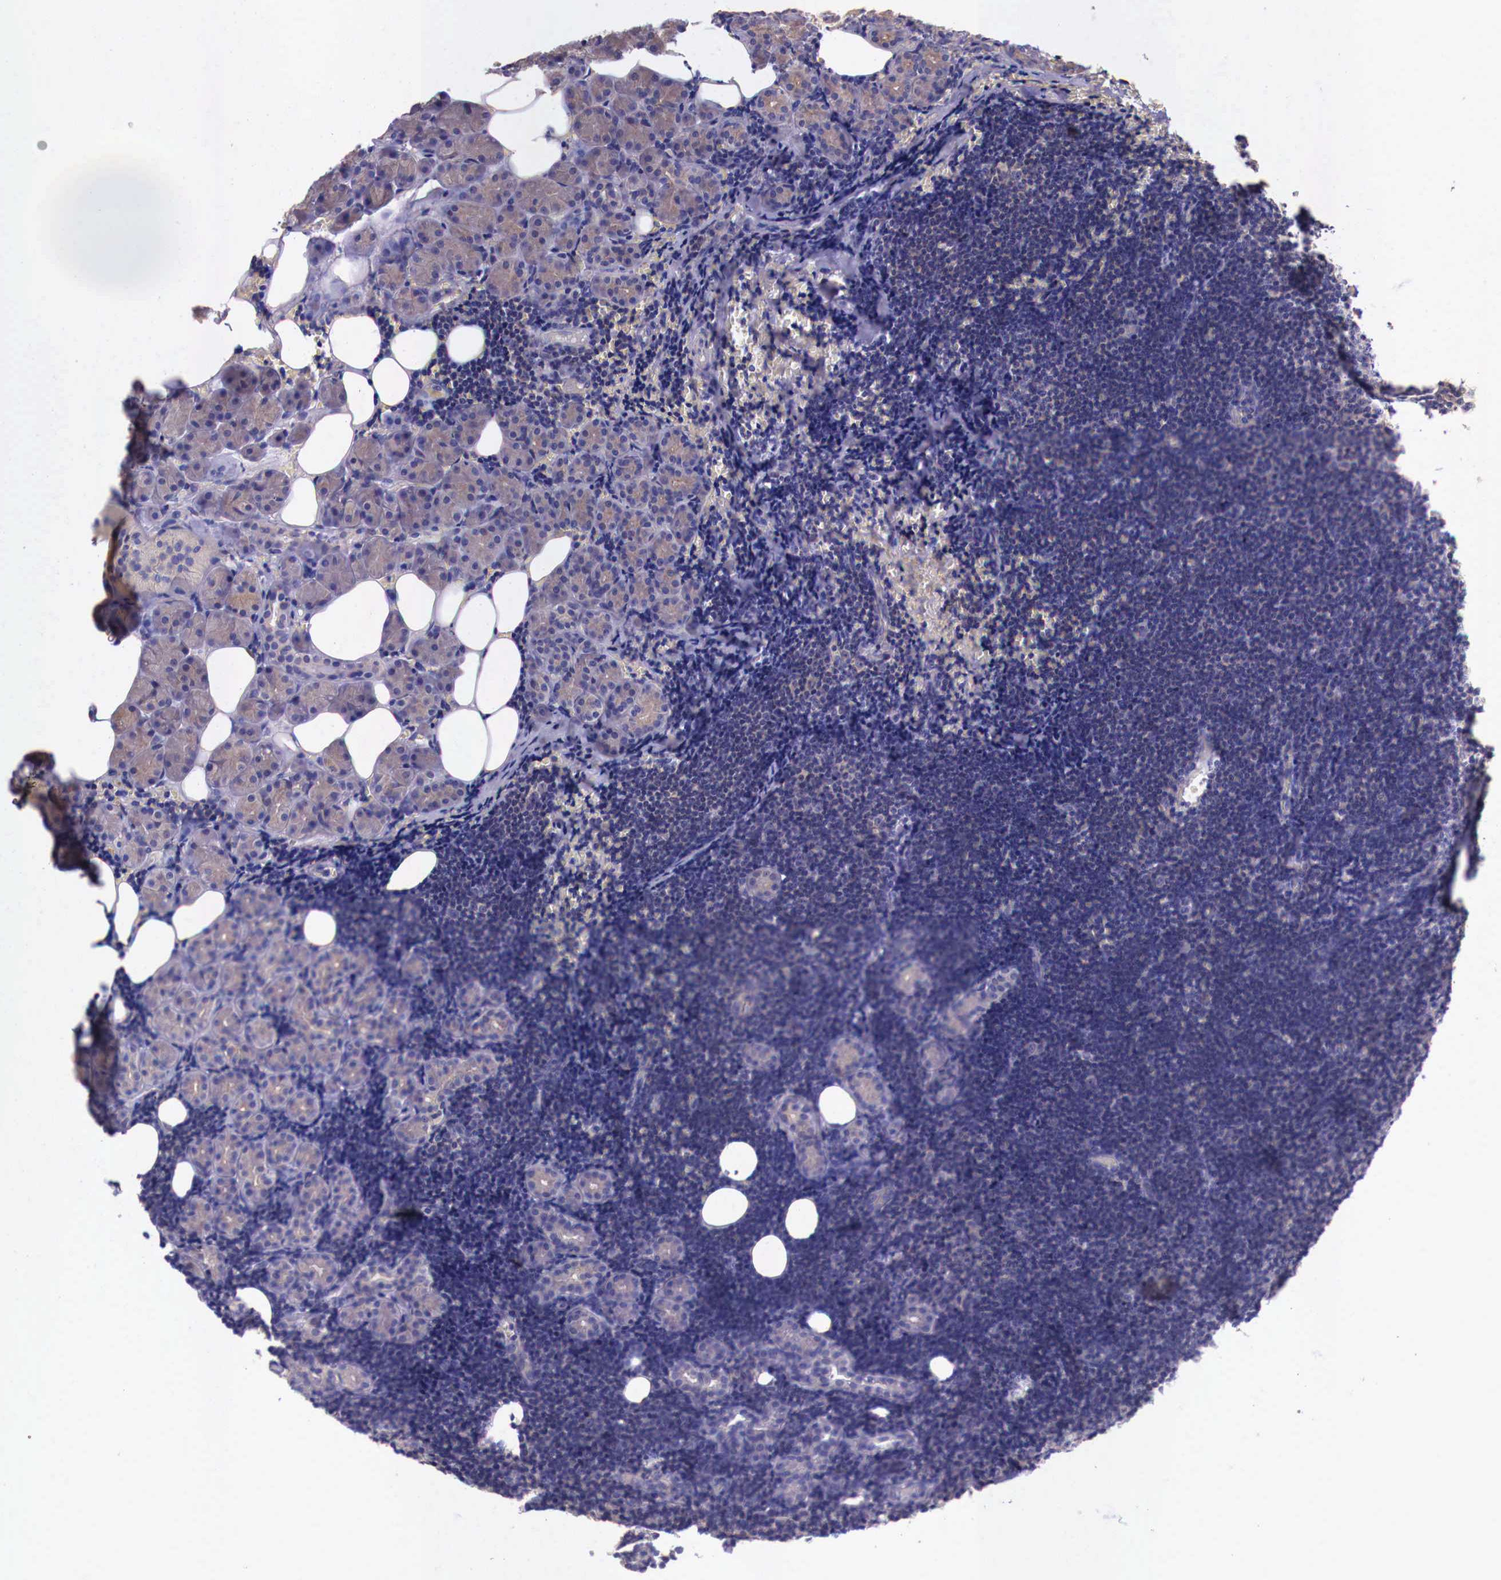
{"staining": {"intensity": "weak", "quantity": "25%-75%", "location": "cytoplasmic/membranous"}, "tissue": "lymphoma", "cell_type": "Tumor cells", "image_type": "cancer", "snomed": [{"axis": "morphology", "description": "Malignant lymphoma, non-Hodgkin's type, Low grade"}, {"axis": "topography", "description": "Lymph node"}], "caption": "A brown stain shows weak cytoplasmic/membranous expression of a protein in human malignant lymphoma, non-Hodgkin's type (low-grade) tumor cells. (brown staining indicates protein expression, while blue staining denotes nuclei).", "gene": "GRIPAP1", "patient": {"sex": "male", "age": 57}}